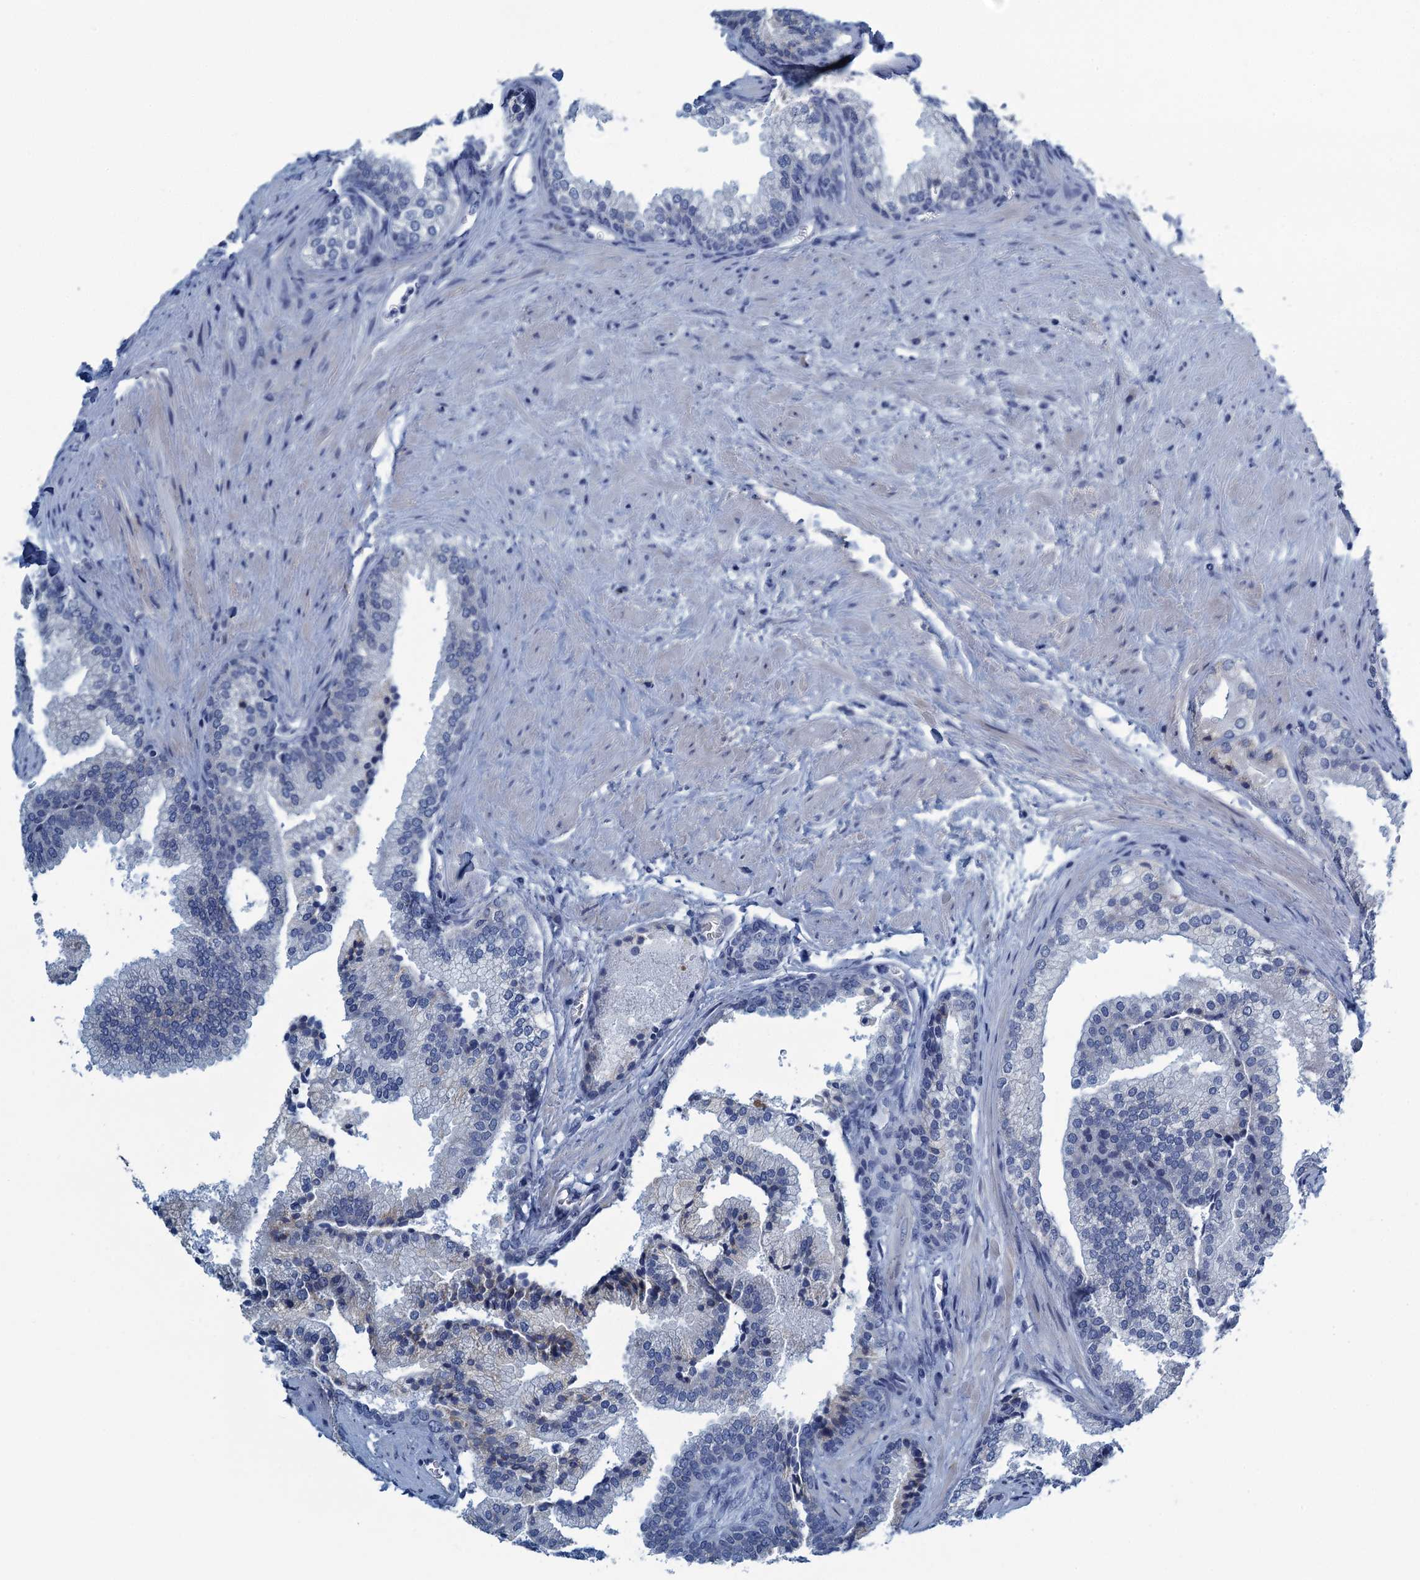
{"staining": {"intensity": "negative", "quantity": "none", "location": "none"}, "tissue": "prostate", "cell_type": "Glandular cells", "image_type": "normal", "snomed": [{"axis": "morphology", "description": "Normal tissue, NOS"}, {"axis": "topography", "description": "Prostate"}], "caption": "Benign prostate was stained to show a protein in brown. There is no significant staining in glandular cells. The staining was performed using DAB to visualize the protein expression in brown, while the nuclei were stained in blue with hematoxylin (Magnification: 20x).", "gene": "C10orf88", "patient": {"sex": "male", "age": 76}}